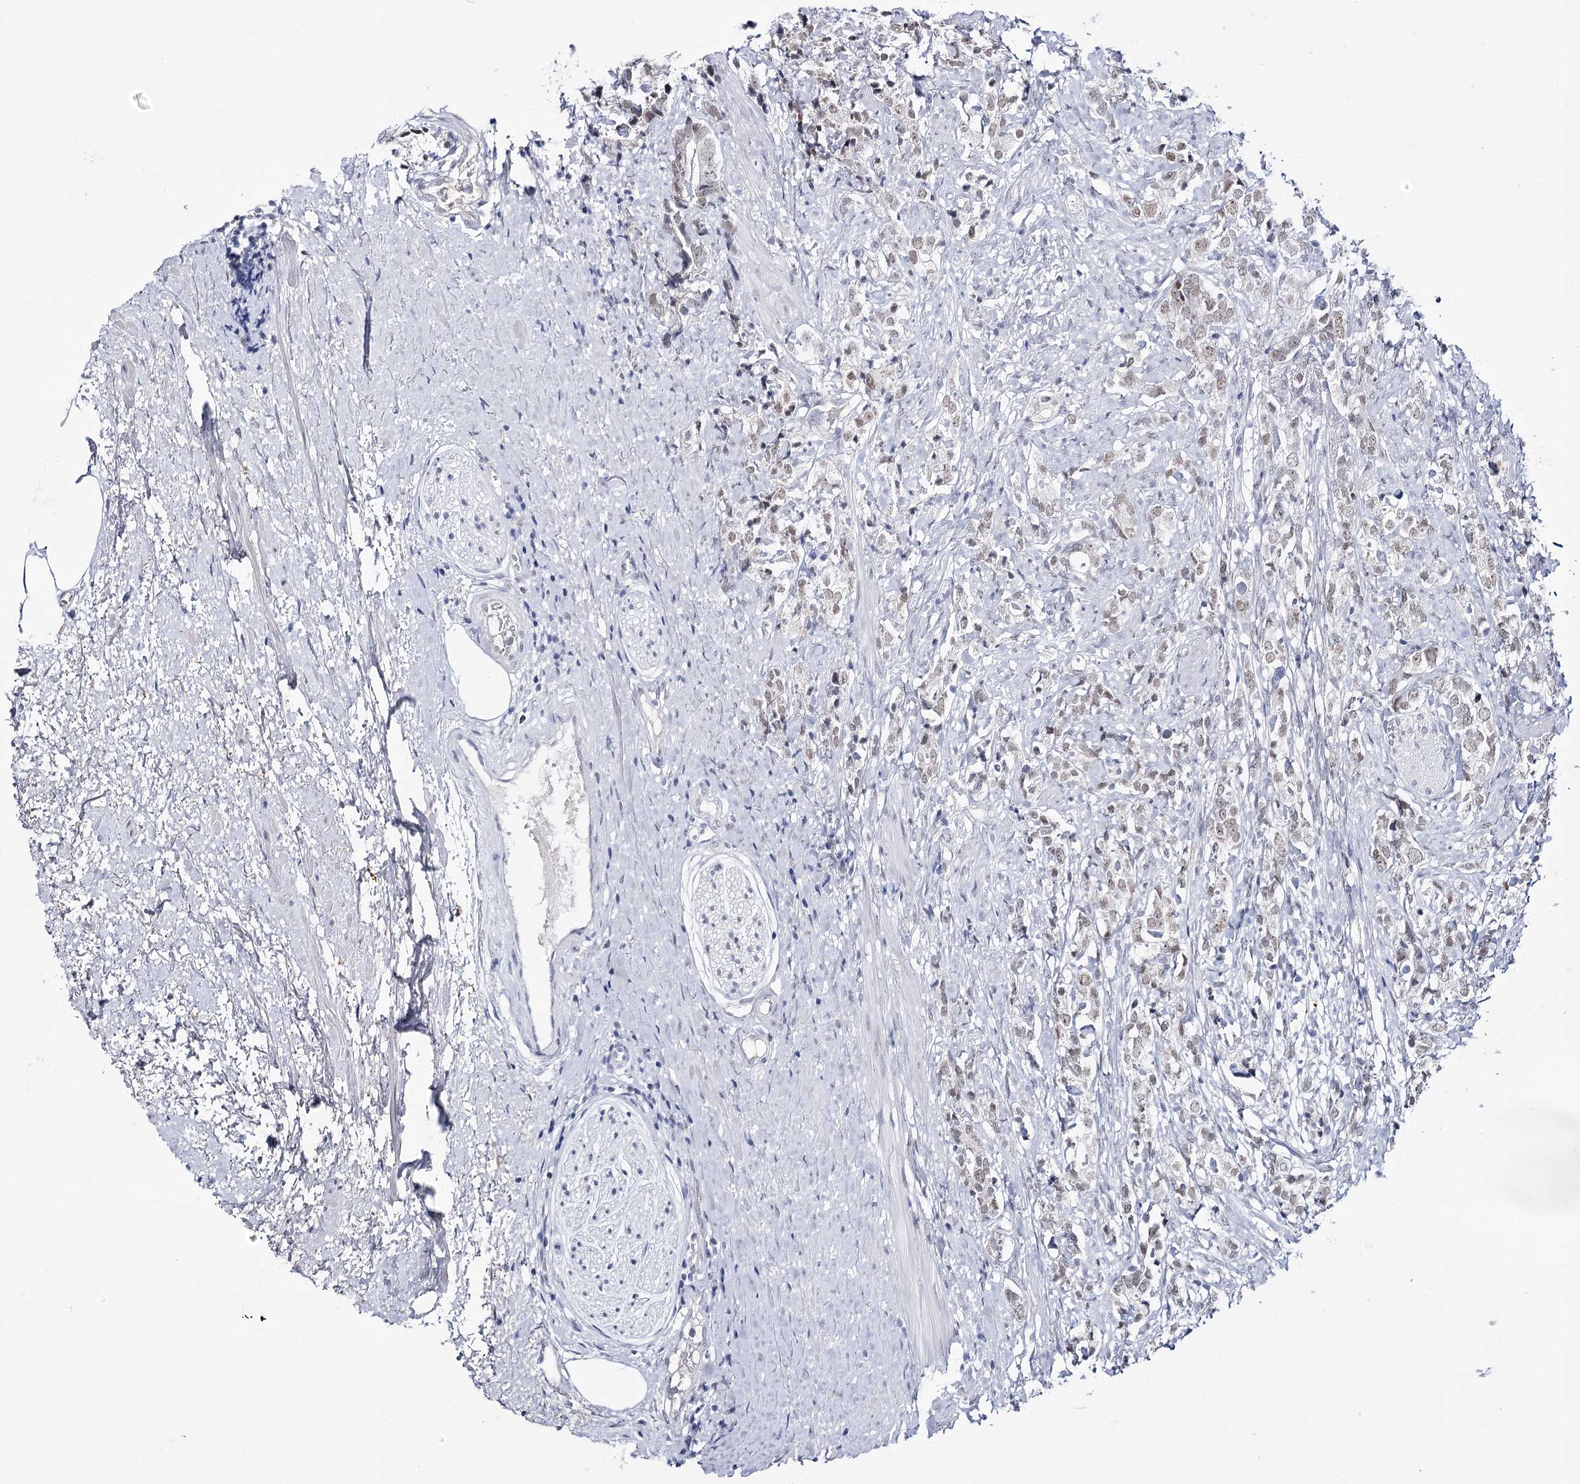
{"staining": {"intensity": "moderate", "quantity": ">75%", "location": "nuclear"}, "tissue": "prostate cancer", "cell_type": "Tumor cells", "image_type": "cancer", "snomed": [{"axis": "morphology", "description": "Adenocarcinoma, High grade"}, {"axis": "topography", "description": "Prostate"}], "caption": "The image displays staining of adenocarcinoma (high-grade) (prostate), revealing moderate nuclear protein staining (brown color) within tumor cells.", "gene": "ZC3H8", "patient": {"sex": "male", "age": 69}}